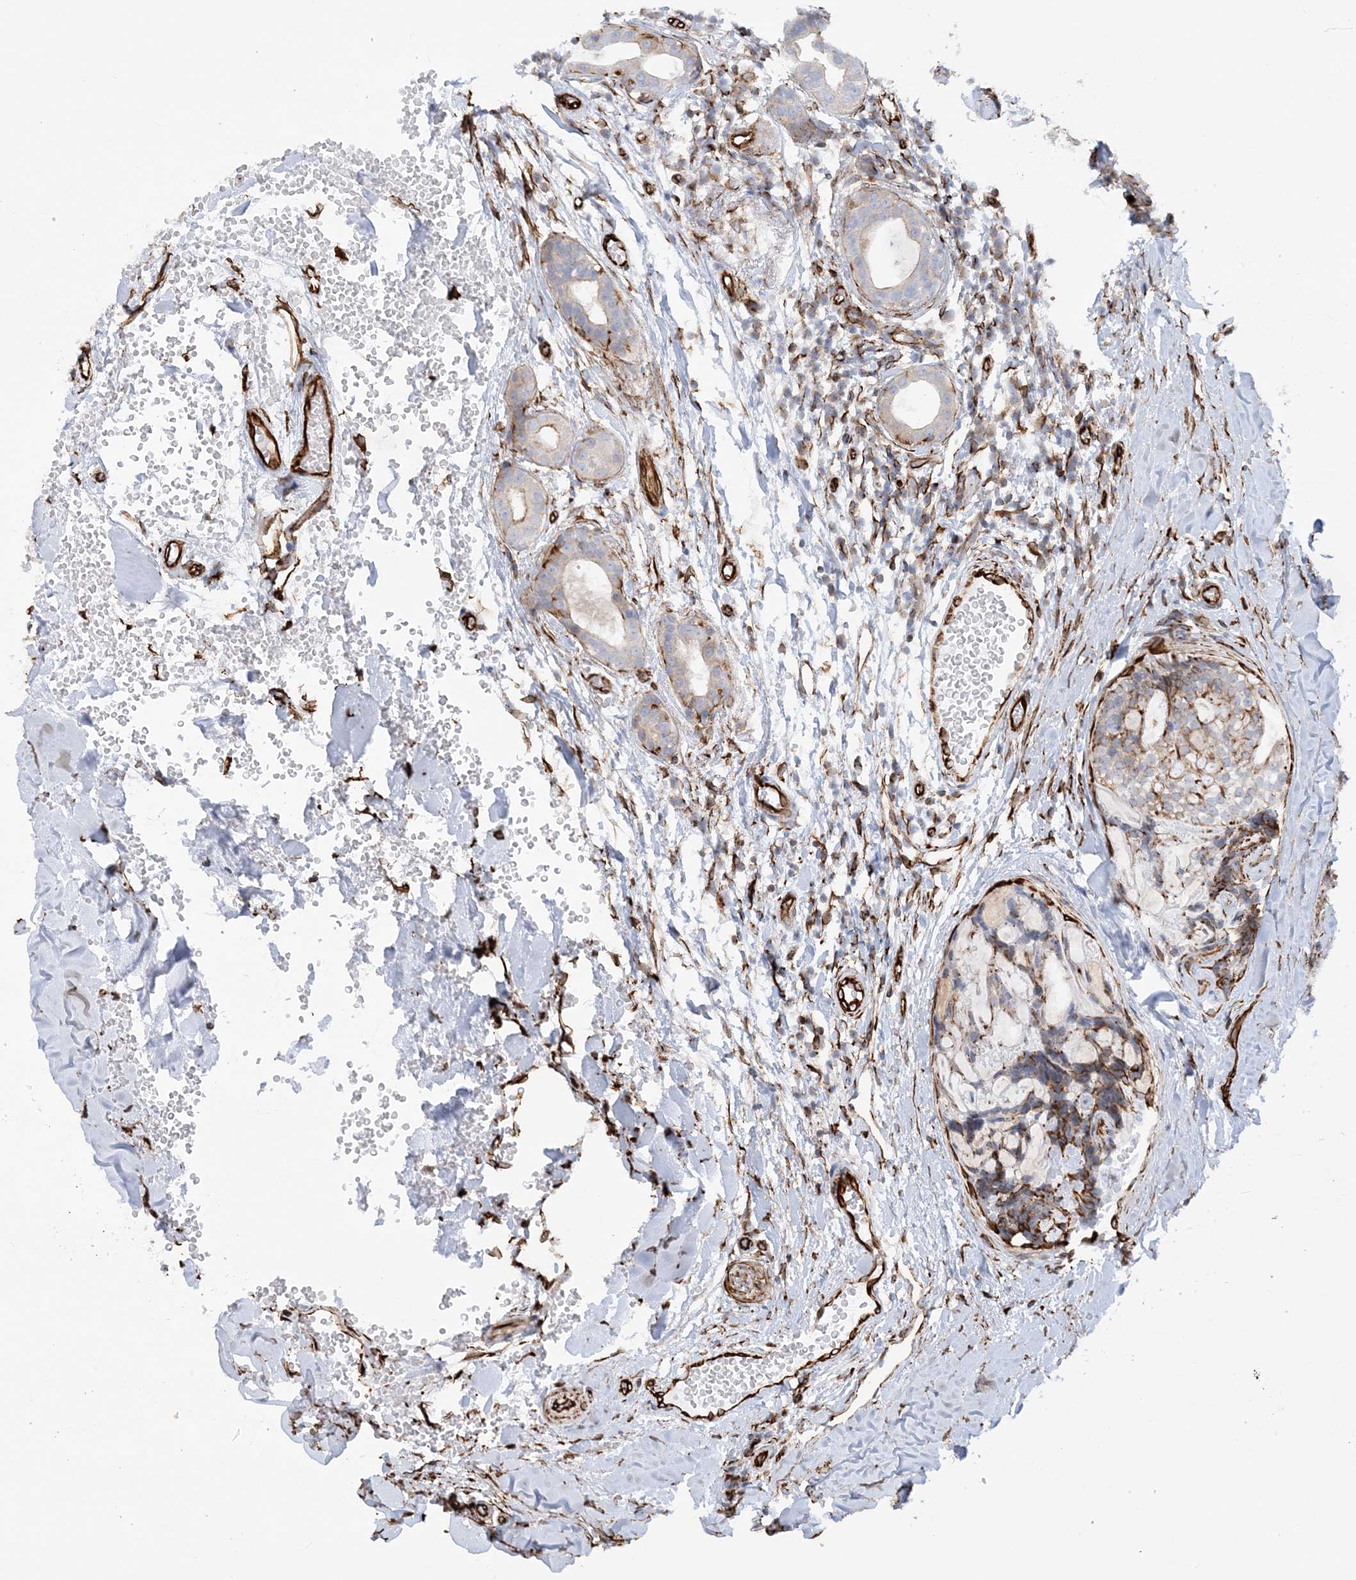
{"staining": {"intensity": "weak", "quantity": "25%-75%", "location": "cytoplasmic/membranous"}, "tissue": "head and neck cancer", "cell_type": "Tumor cells", "image_type": "cancer", "snomed": [{"axis": "morphology", "description": "Adenocarcinoma, NOS"}, {"axis": "topography", "description": "Head-Neck"}], "caption": "A photomicrograph of human head and neck adenocarcinoma stained for a protein reveals weak cytoplasmic/membranous brown staining in tumor cells. (DAB IHC with brightfield microscopy, high magnification).", "gene": "SCLT1", "patient": {"sex": "male", "age": 66}}